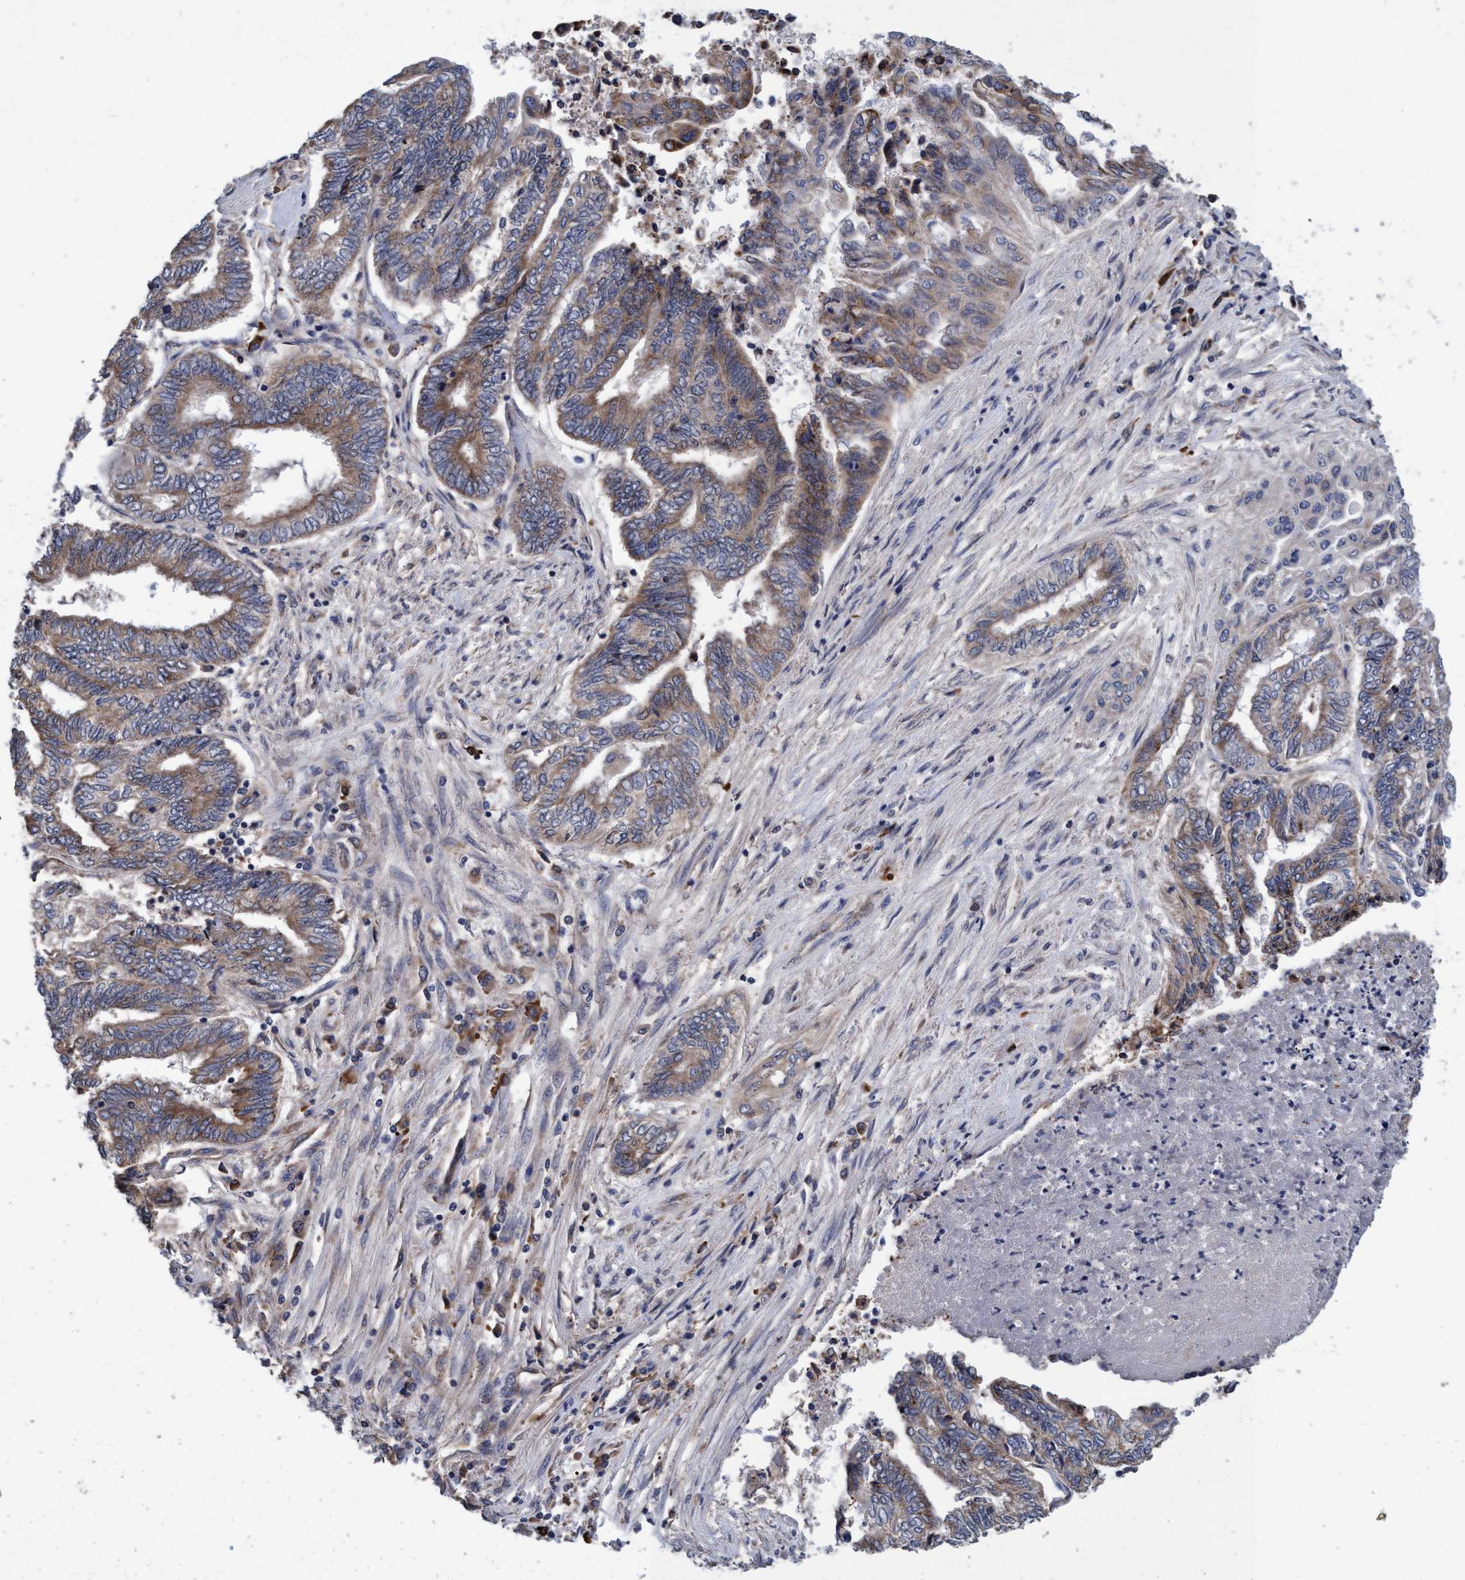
{"staining": {"intensity": "weak", "quantity": ">75%", "location": "cytoplasmic/membranous"}, "tissue": "endometrial cancer", "cell_type": "Tumor cells", "image_type": "cancer", "snomed": [{"axis": "morphology", "description": "Adenocarcinoma, NOS"}, {"axis": "topography", "description": "Uterus"}, {"axis": "topography", "description": "Endometrium"}], "caption": "Immunohistochemistry (IHC) photomicrograph of neoplastic tissue: endometrial cancer stained using immunohistochemistry (IHC) displays low levels of weak protein expression localized specifically in the cytoplasmic/membranous of tumor cells, appearing as a cytoplasmic/membranous brown color.", "gene": "CALCOCO2", "patient": {"sex": "female", "age": 70}}